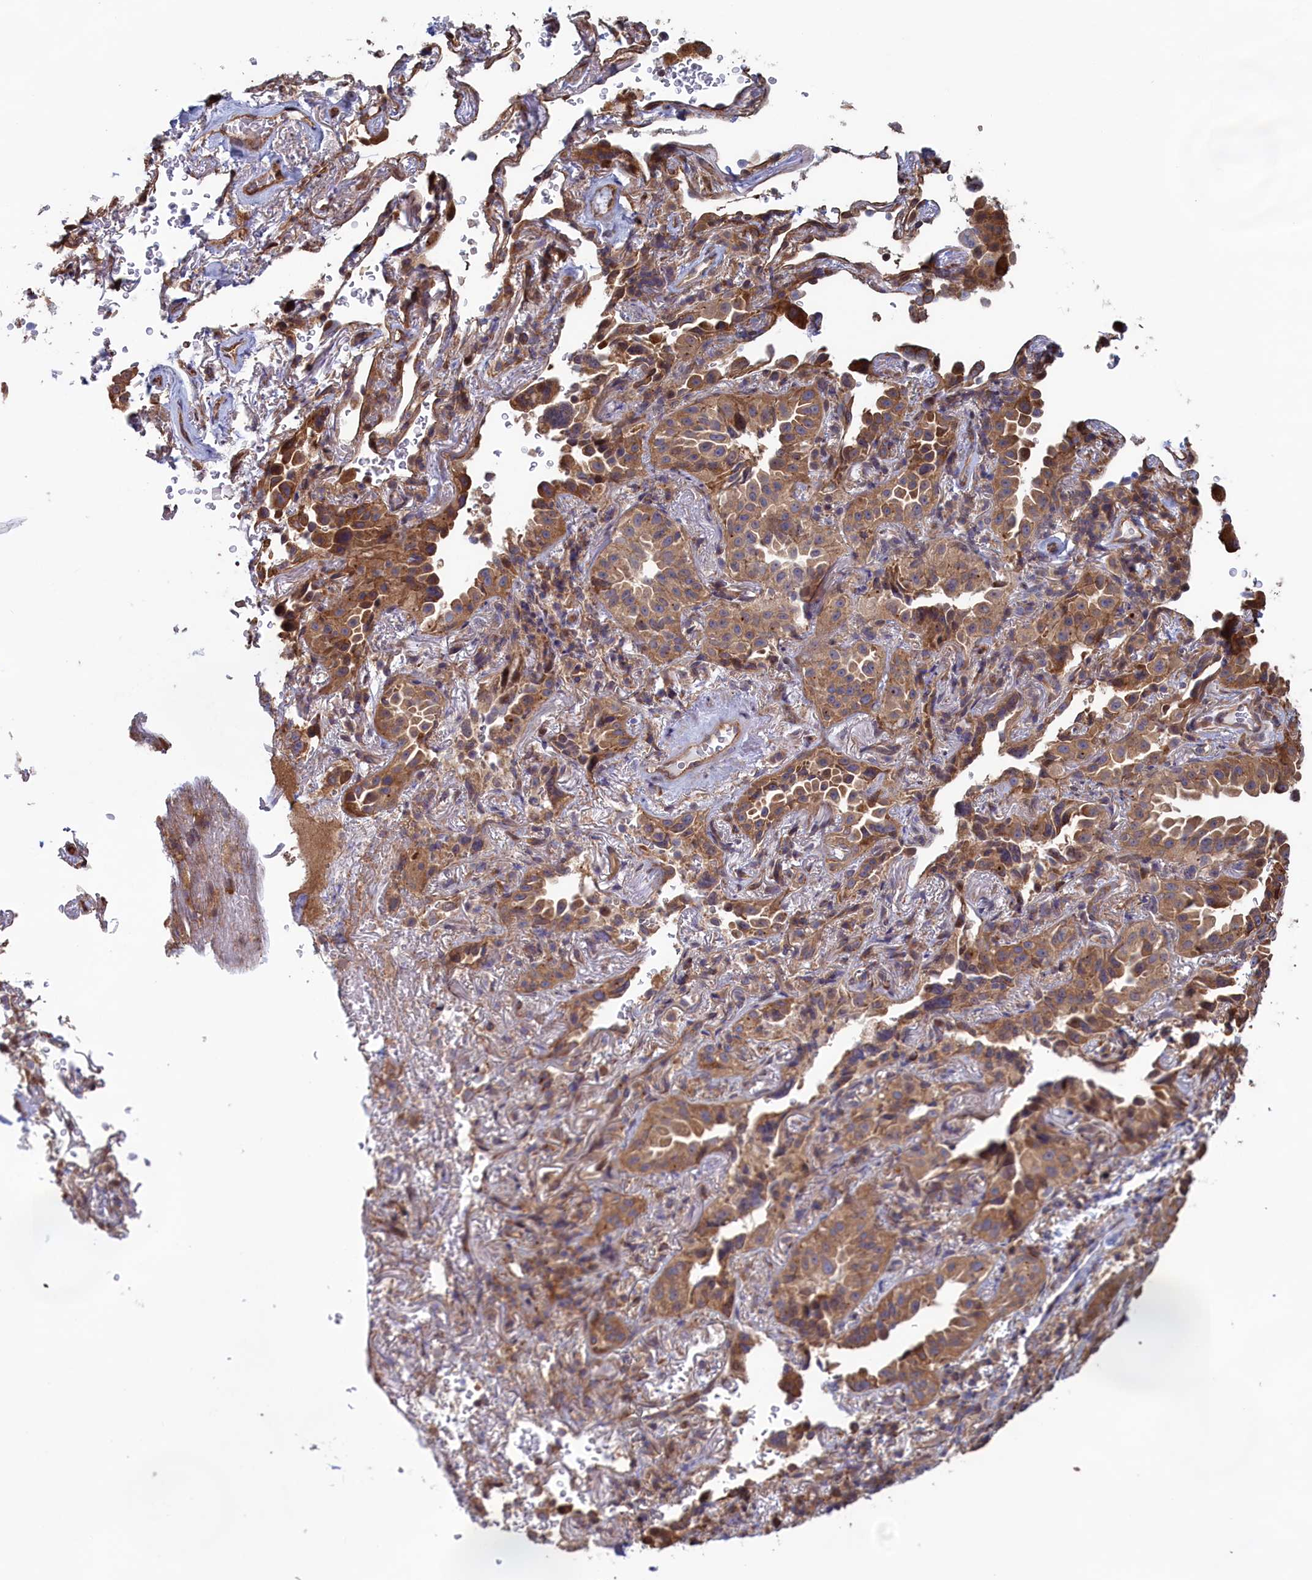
{"staining": {"intensity": "moderate", "quantity": ">75%", "location": "cytoplasmic/membranous"}, "tissue": "lung cancer", "cell_type": "Tumor cells", "image_type": "cancer", "snomed": [{"axis": "morphology", "description": "Adenocarcinoma, NOS"}, {"axis": "topography", "description": "Lung"}], "caption": "Lung adenocarcinoma tissue displays moderate cytoplasmic/membranous staining in about >75% of tumor cells, visualized by immunohistochemistry.", "gene": "RILPL1", "patient": {"sex": "female", "age": 69}}